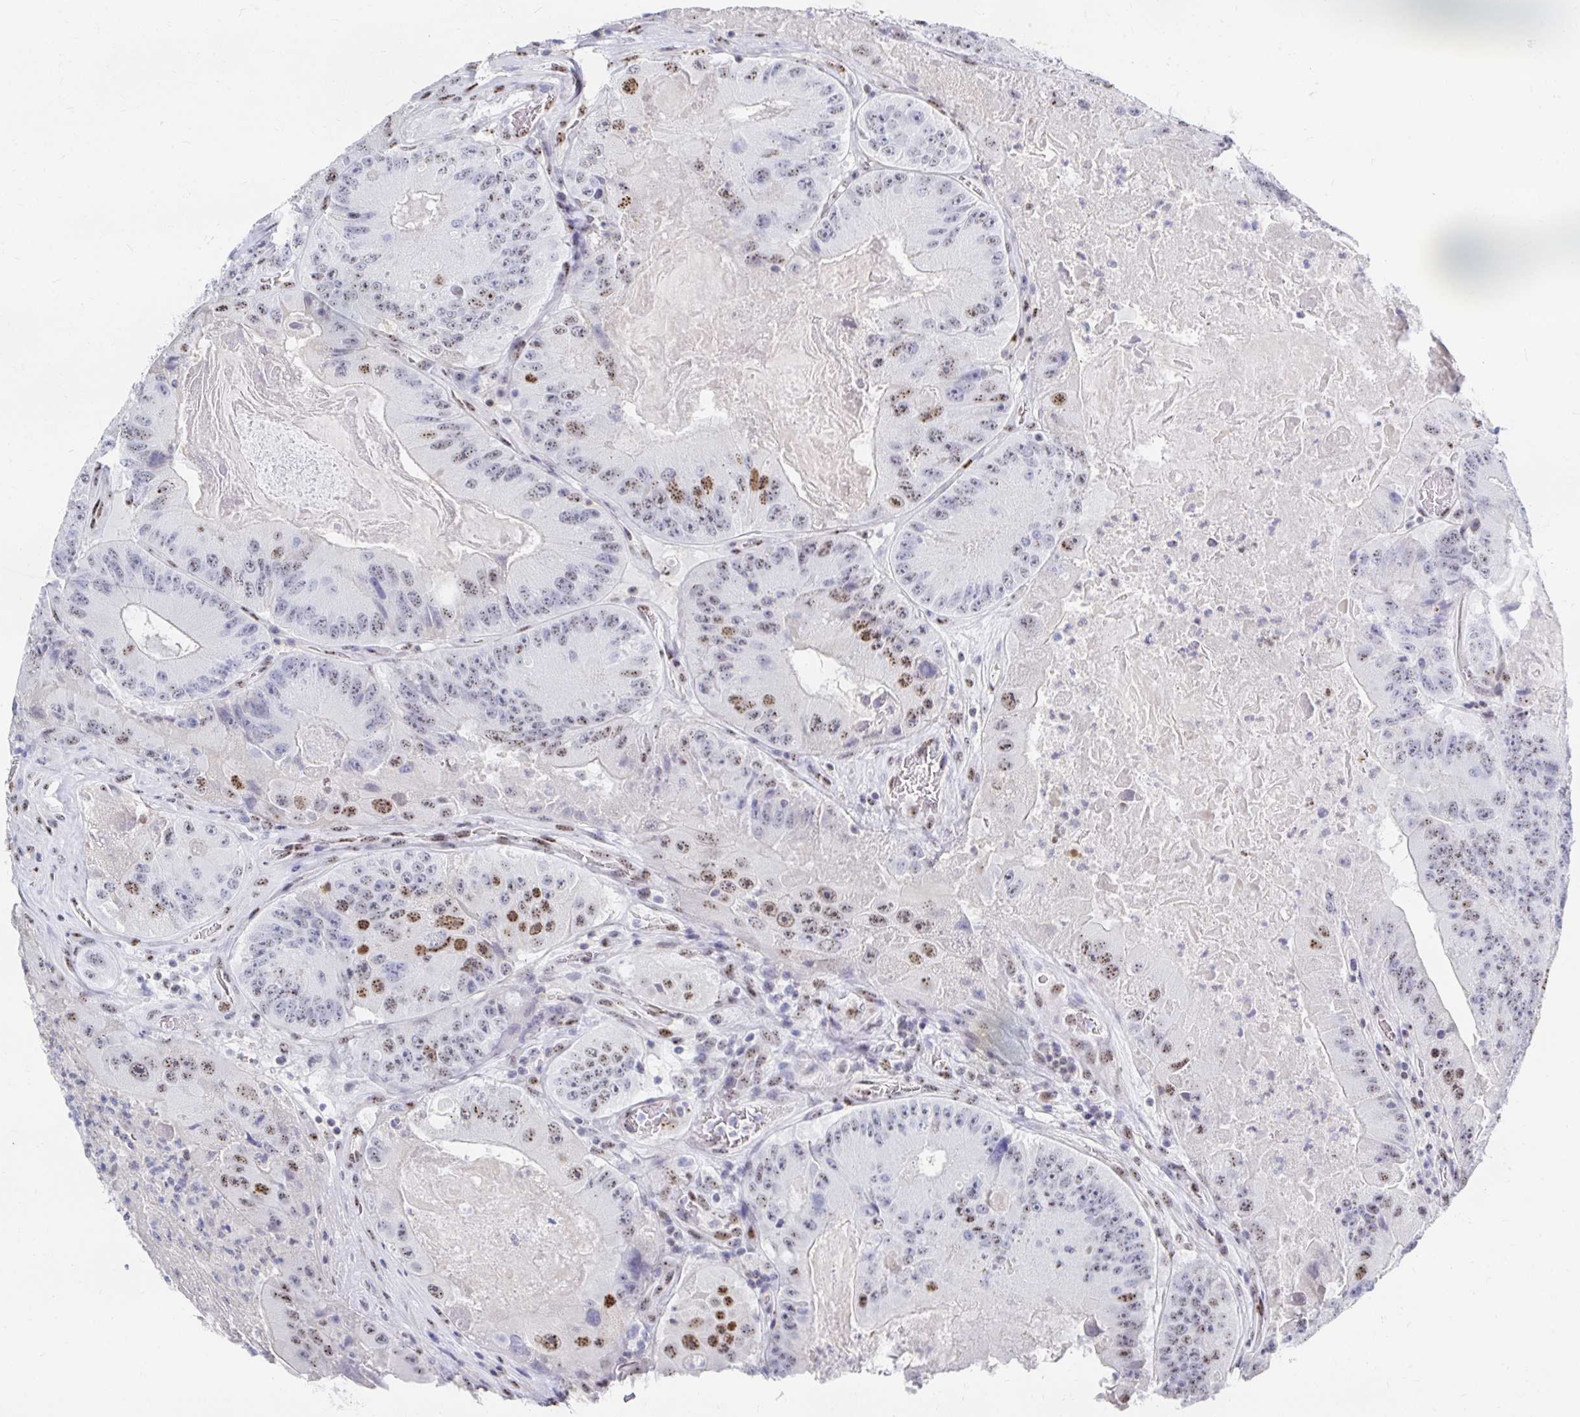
{"staining": {"intensity": "moderate", "quantity": "<25%", "location": "nuclear"}, "tissue": "colorectal cancer", "cell_type": "Tumor cells", "image_type": "cancer", "snomed": [{"axis": "morphology", "description": "Adenocarcinoma, NOS"}, {"axis": "topography", "description": "Colon"}], "caption": "Colorectal cancer (adenocarcinoma) stained with a brown dye demonstrates moderate nuclear positive staining in approximately <25% of tumor cells.", "gene": "CLIC3", "patient": {"sex": "female", "age": 86}}